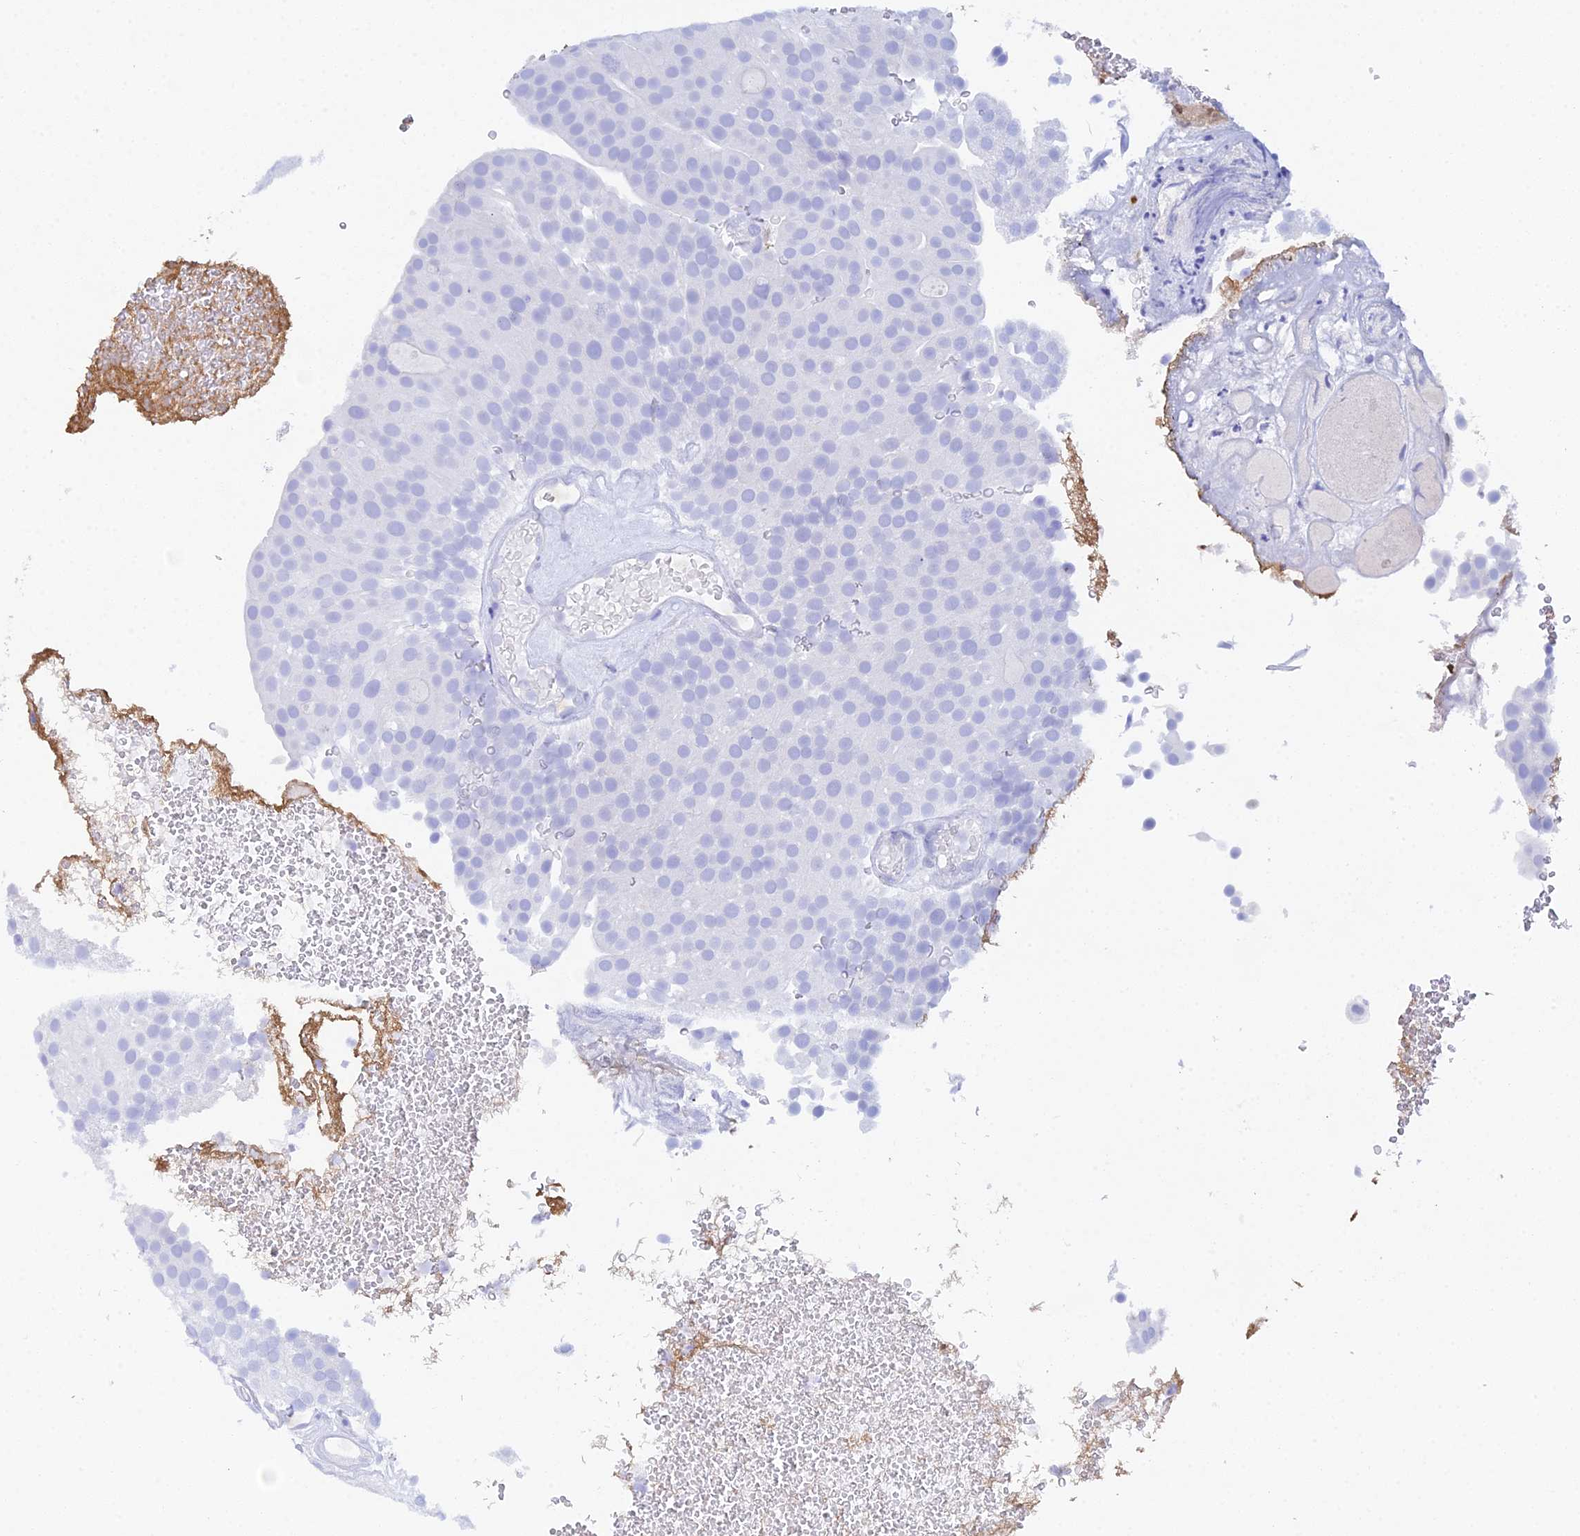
{"staining": {"intensity": "negative", "quantity": "none", "location": "none"}, "tissue": "urothelial cancer", "cell_type": "Tumor cells", "image_type": "cancer", "snomed": [{"axis": "morphology", "description": "Urothelial carcinoma, Low grade"}, {"axis": "topography", "description": "Urinary bladder"}], "caption": "Immunohistochemistry (IHC) histopathology image of urothelial cancer stained for a protein (brown), which displays no expression in tumor cells. (Stains: DAB immunohistochemistry with hematoxylin counter stain, Microscopy: brightfield microscopy at high magnification).", "gene": "REG1A", "patient": {"sex": "male", "age": 78}}